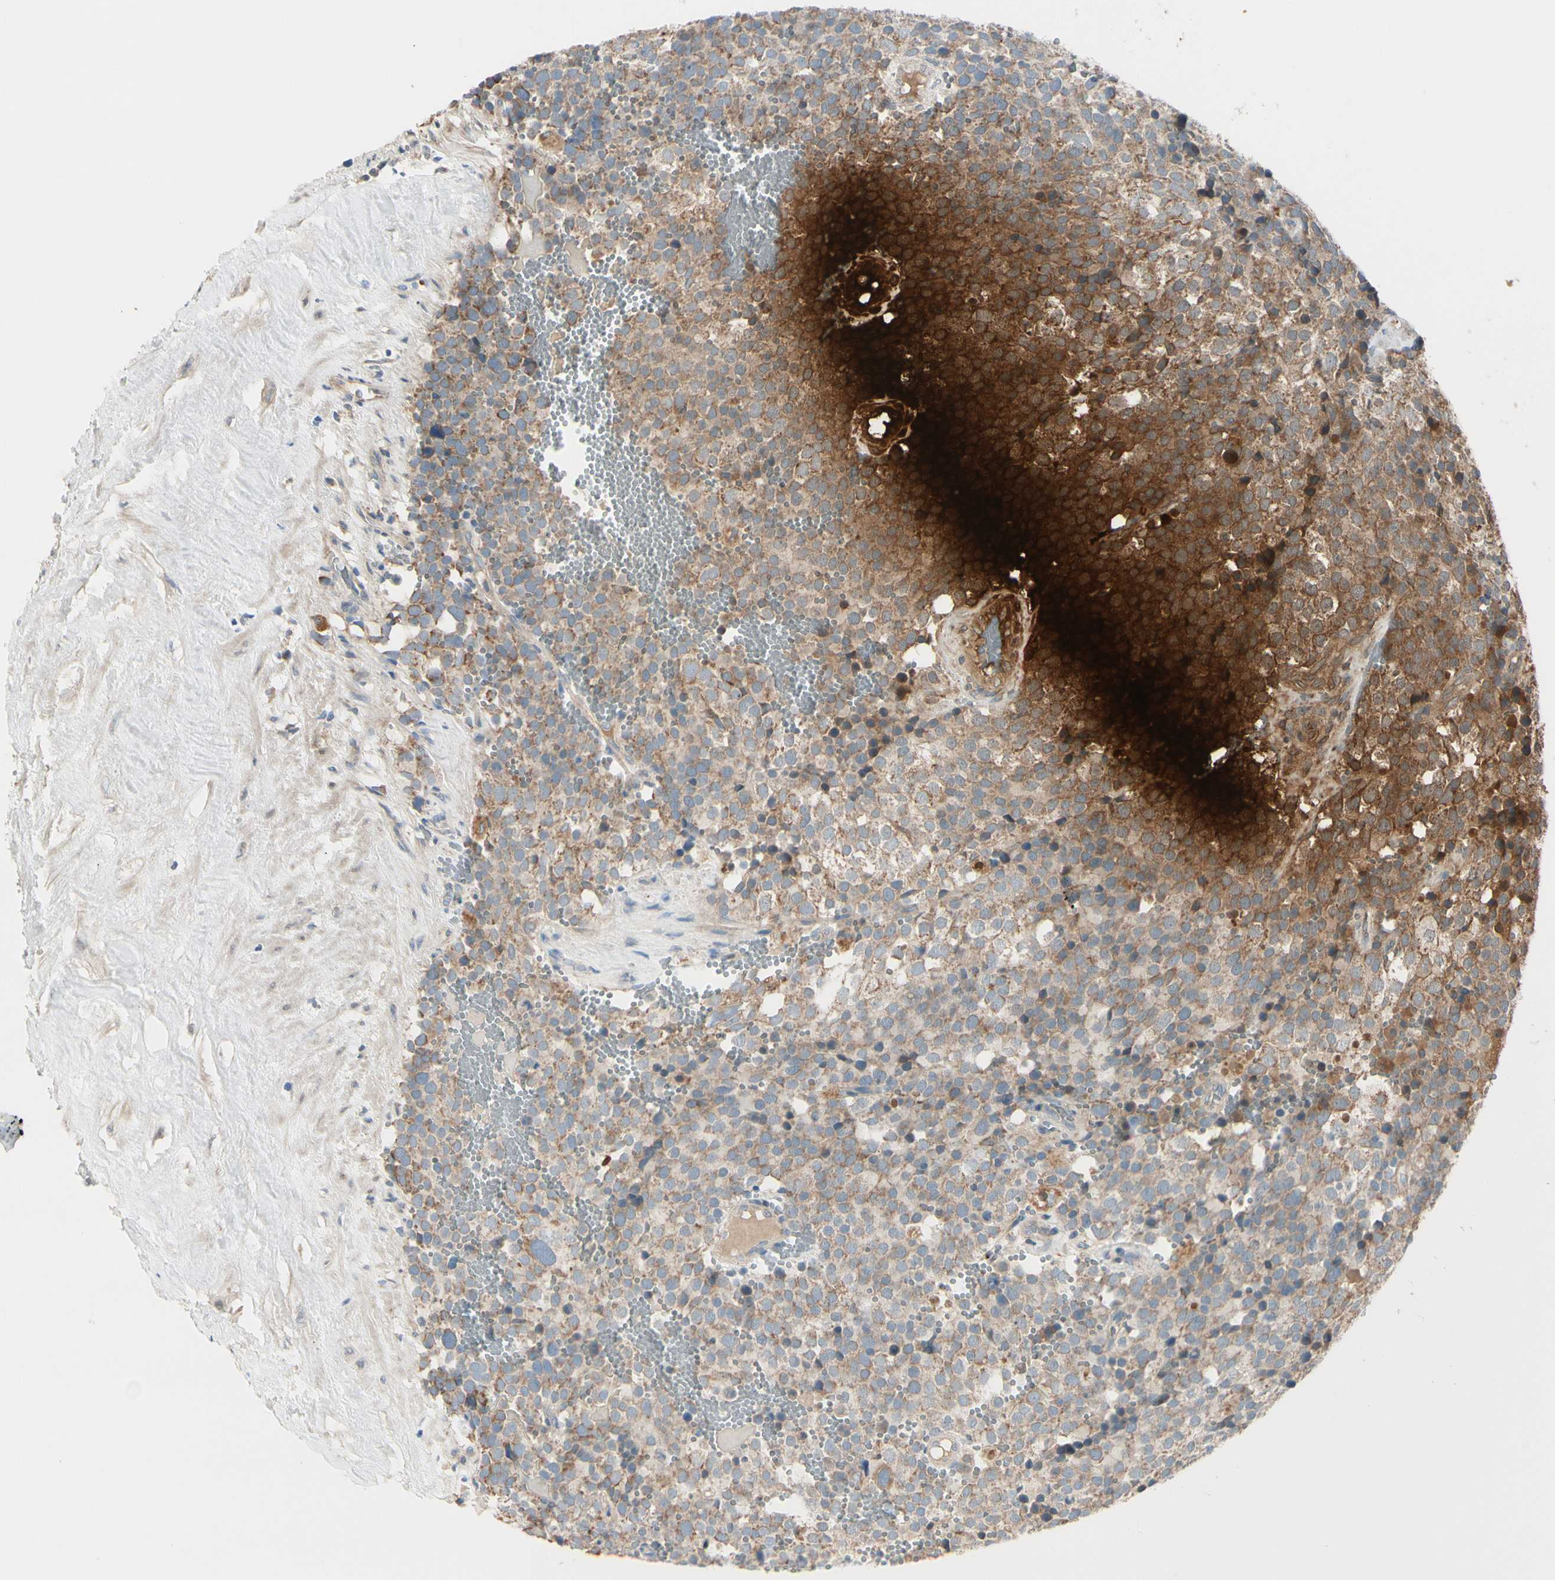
{"staining": {"intensity": "weak", "quantity": ">75%", "location": "cytoplasmic/membranous"}, "tissue": "testis cancer", "cell_type": "Tumor cells", "image_type": "cancer", "snomed": [{"axis": "morphology", "description": "Seminoma, NOS"}, {"axis": "topography", "description": "Testis"}], "caption": "Protein staining of testis seminoma tissue exhibits weak cytoplasmic/membranous expression in approximately >75% of tumor cells.", "gene": "EPHA3", "patient": {"sex": "male", "age": 71}}